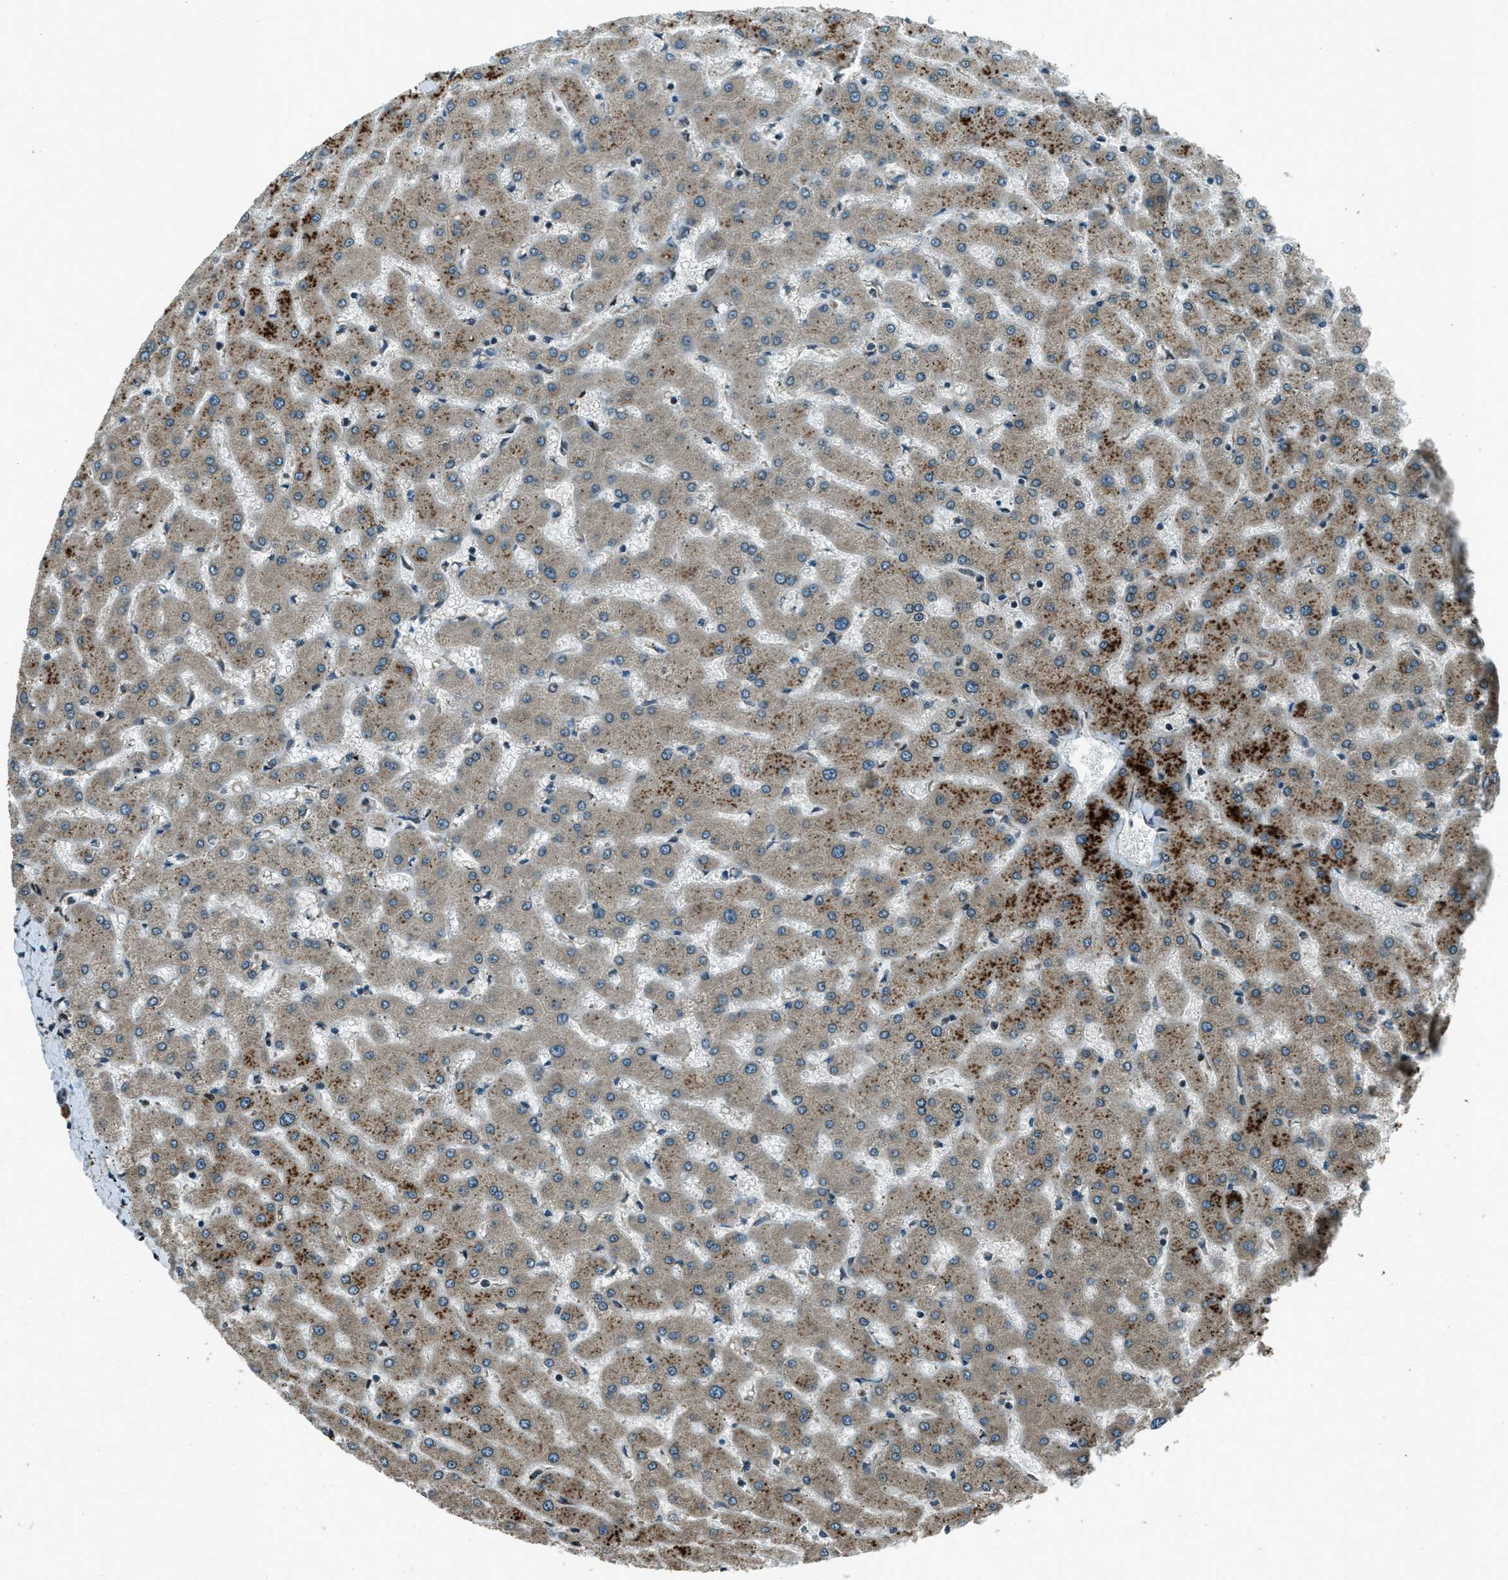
{"staining": {"intensity": "strong", "quantity": ">75%", "location": "cytoplasmic/membranous,nuclear"}, "tissue": "liver", "cell_type": "Cholangiocytes", "image_type": "normal", "snomed": [{"axis": "morphology", "description": "Normal tissue, NOS"}, {"axis": "topography", "description": "Liver"}], "caption": "A high-resolution photomicrograph shows immunohistochemistry (IHC) staining of unremarkable liver, which shows strong cytoplasmic/membranous,nuclear staining in about >75% of cholangiocytes.", "gene": "LEMD2", "patient": {"sex": "female", "age": 63}}